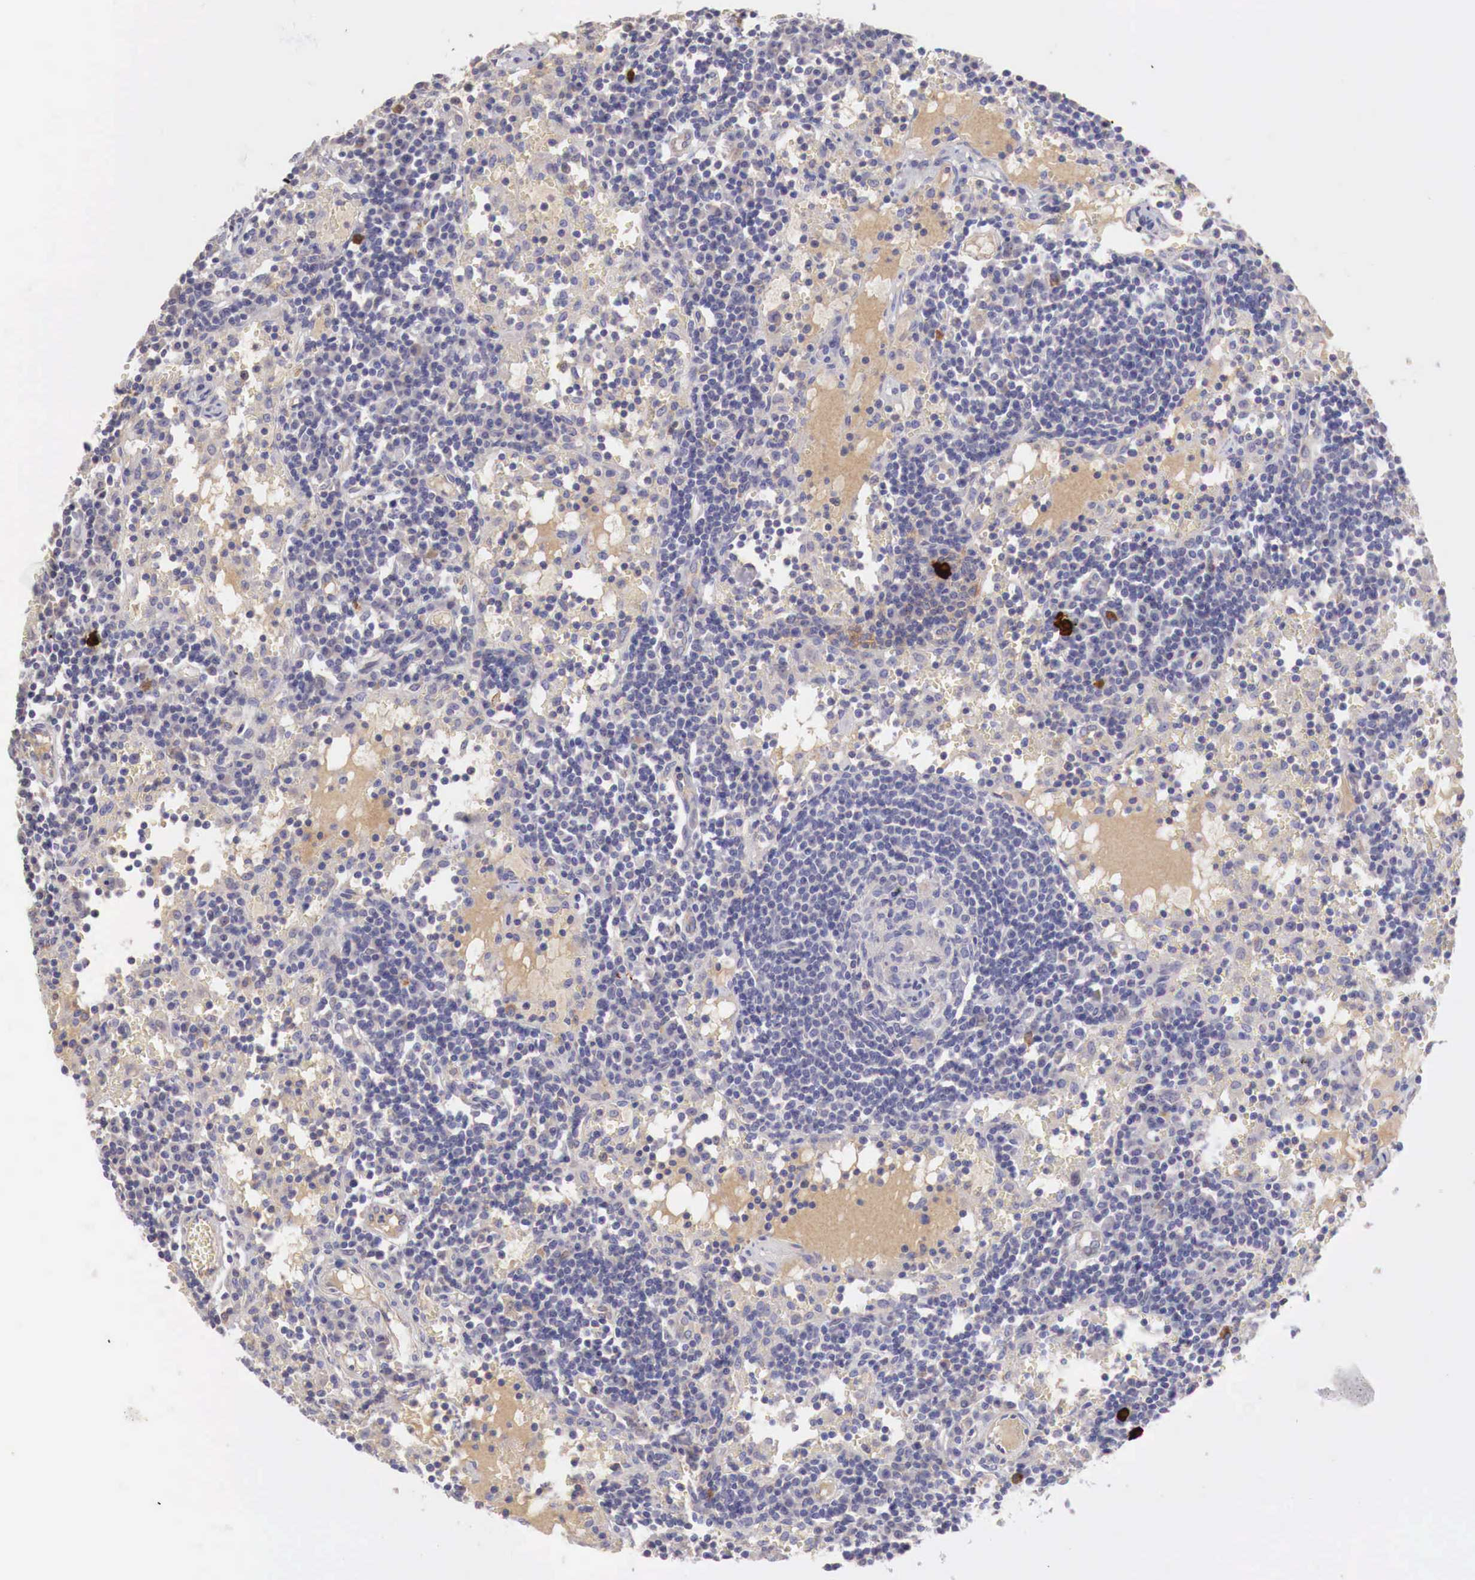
{"staining": {"intensity": "negative", "quantity": "none", "location": "none"}, "tissue": "lymph node", "cell_type": "Germinal center cells", "image_type": "normal", "snomed": [{"axis": "morphology", "description": "Normal tissue, NOS"}, {"axis": "topography", "description": "Lymph node"}], "caption": "Immunohistochemistry (IHC) photomicrograph of unremarkable human lymph node stained for a protein (brown), which exhibits no staining in germinal center cells.", "gene": "KLHDC7B", "patient": {"sex": "female", "age": 55}}